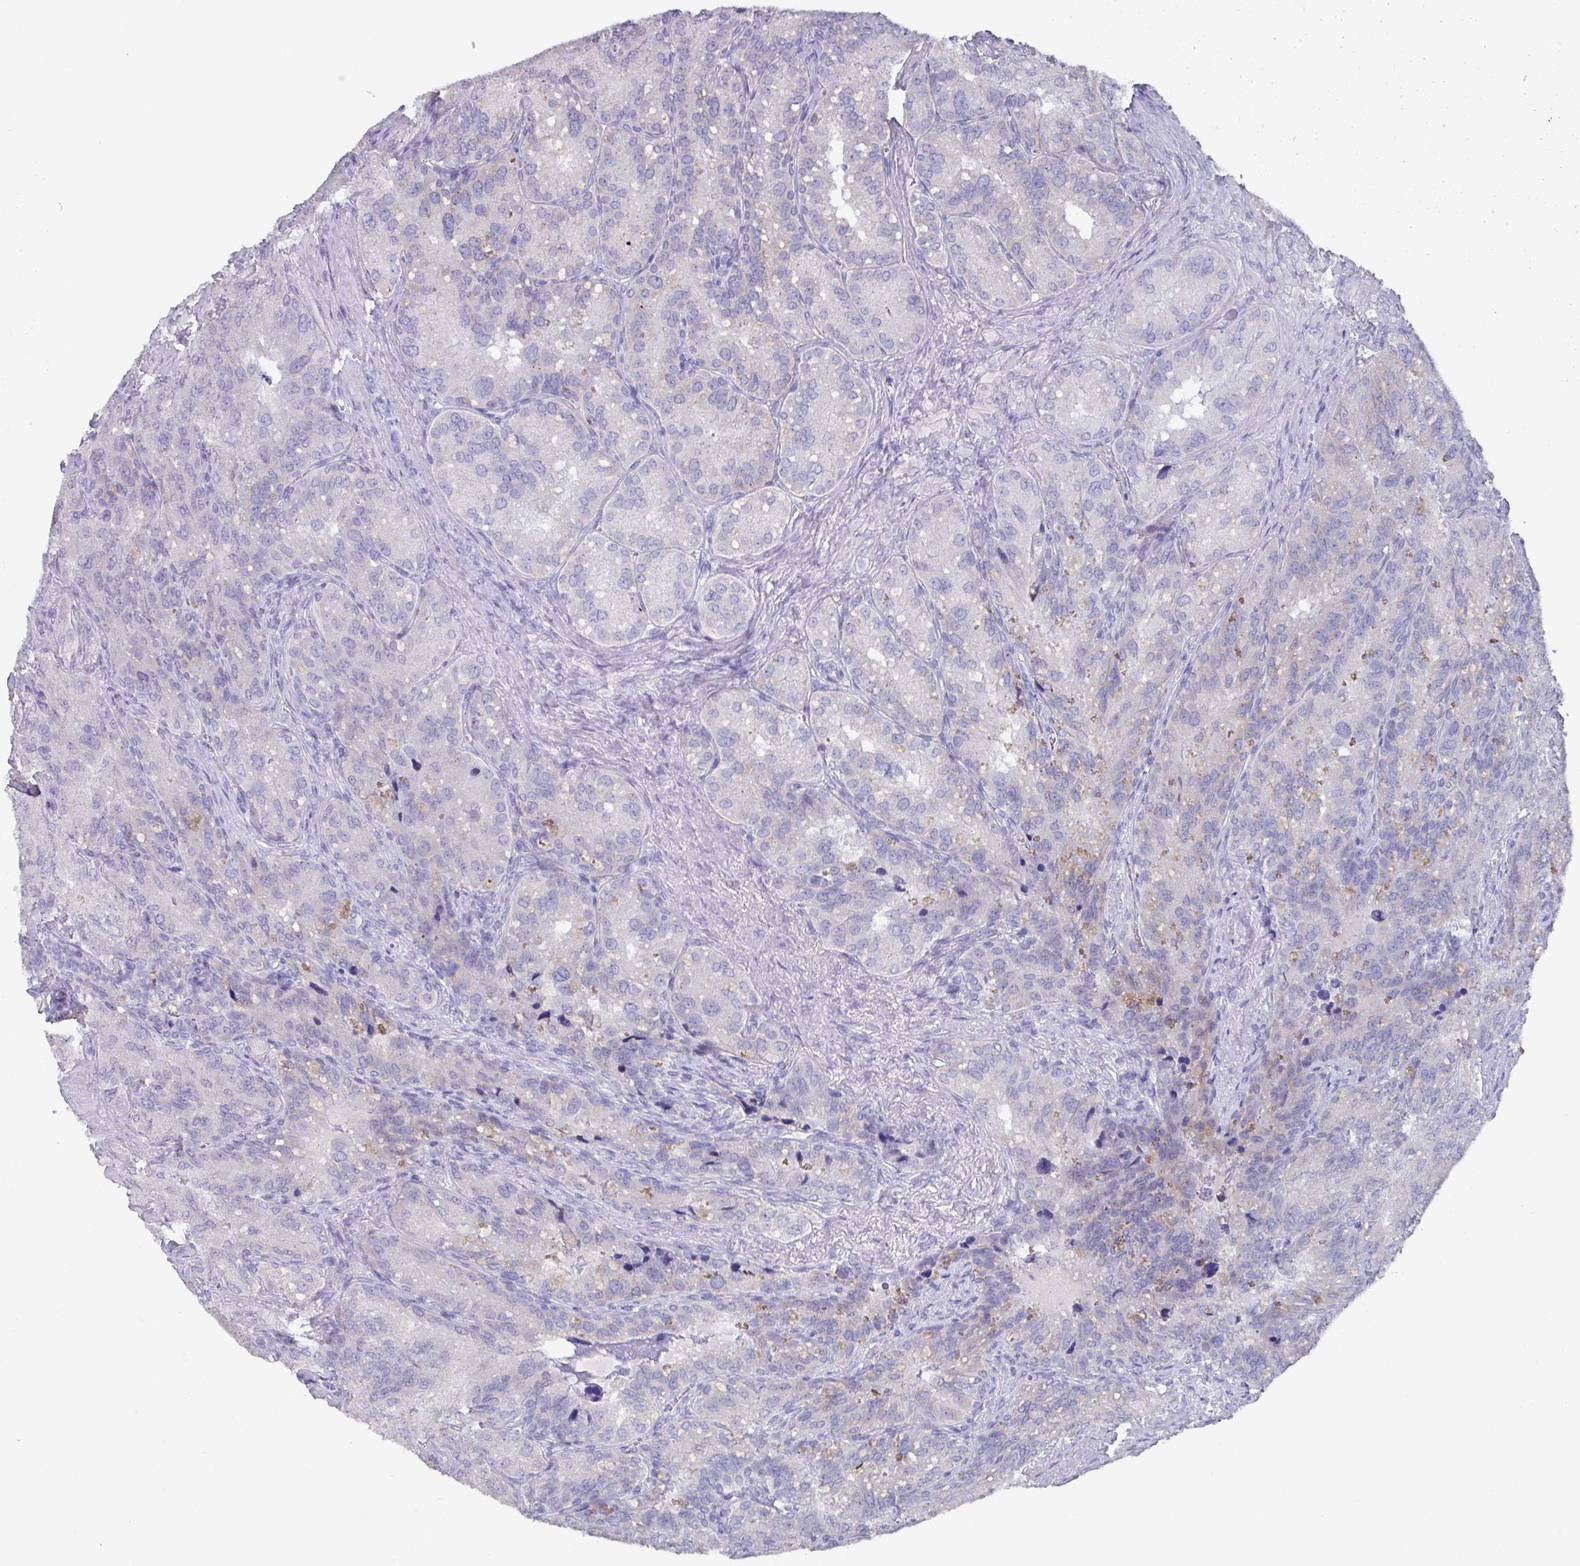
{"staining": {"intensity": "weak", "quantity": "<25%", "location": "cytoplasmic/membranous"}, "tissue": "seminal vesicle", "cell_type": "Glandular cells", "image_type": "normal", "snomed": [{"axis": "morphology", "description": "Normal tissue, NOS"}, {"axis": "topography", "description": "Seminal veicle"}], "caption": "Human seminal vesicle stained for a protein using immunohistochemistry (IHC) reveals no staining in glandular cells.", "gene": "DAZ1", "patient": {"sex": "male", "age": 69}}